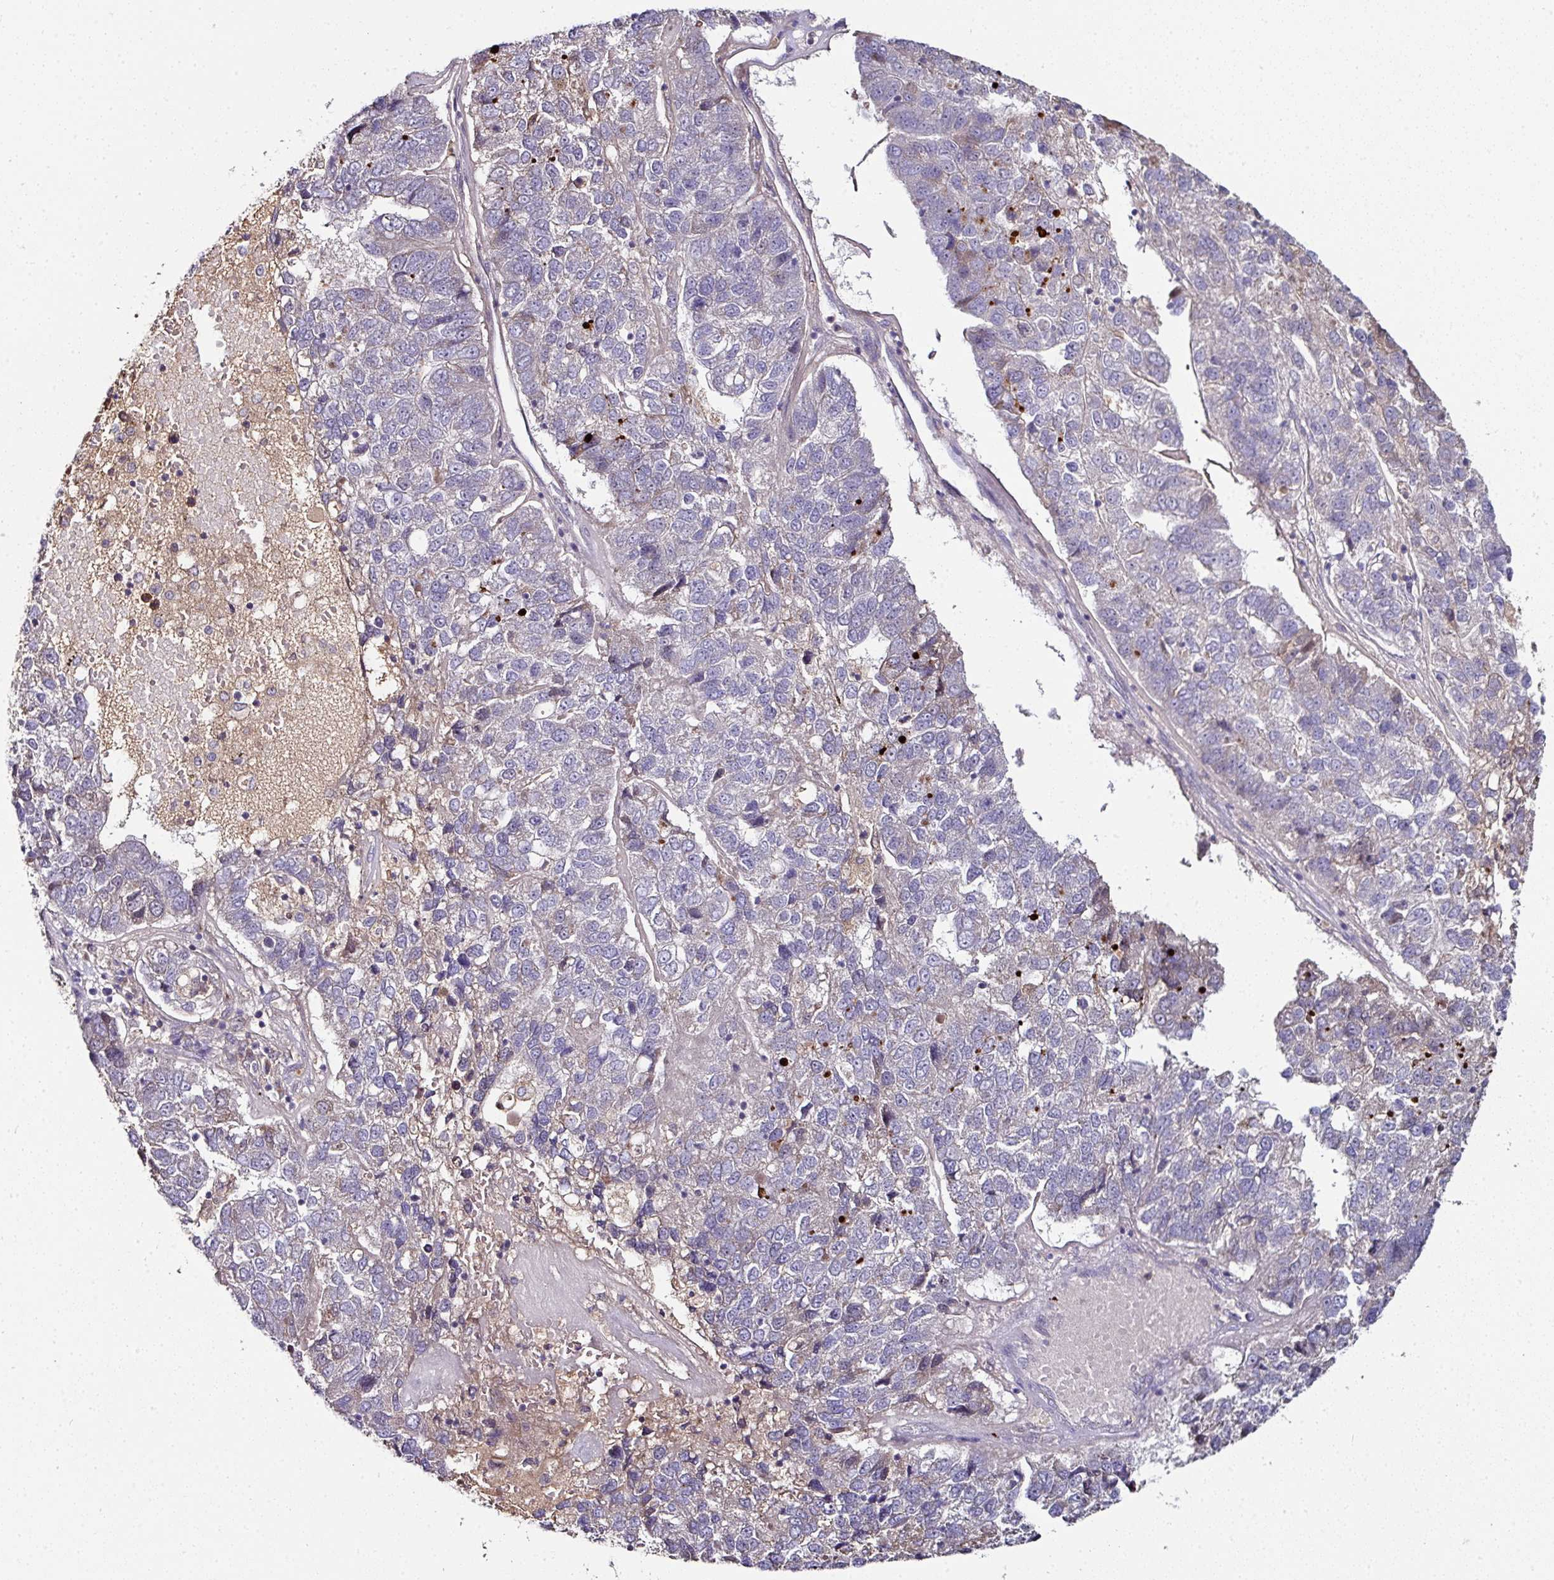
{"staining": {"intensity": "weak", "quantity": "<25%", "location": "cytoplasmic/membranous"}, "tissue": "pancreatic cancer", "cell_type": "Tumor cells", "image_type": "cancer", "snomed": [{"axis": "morphology", "description": "Adenocarcinoma, NOS"}, {"axis": "topography", "description": "Pancreas"}], "caption": "Photomicrograph shows no significant protein staining in tumor cells of adenocarcinoma (pancreatic). (DAB IHC with hematoxylin counter stain).", "gene": "CTDSP2", "patient": {"sex": "female", "age": 61}}